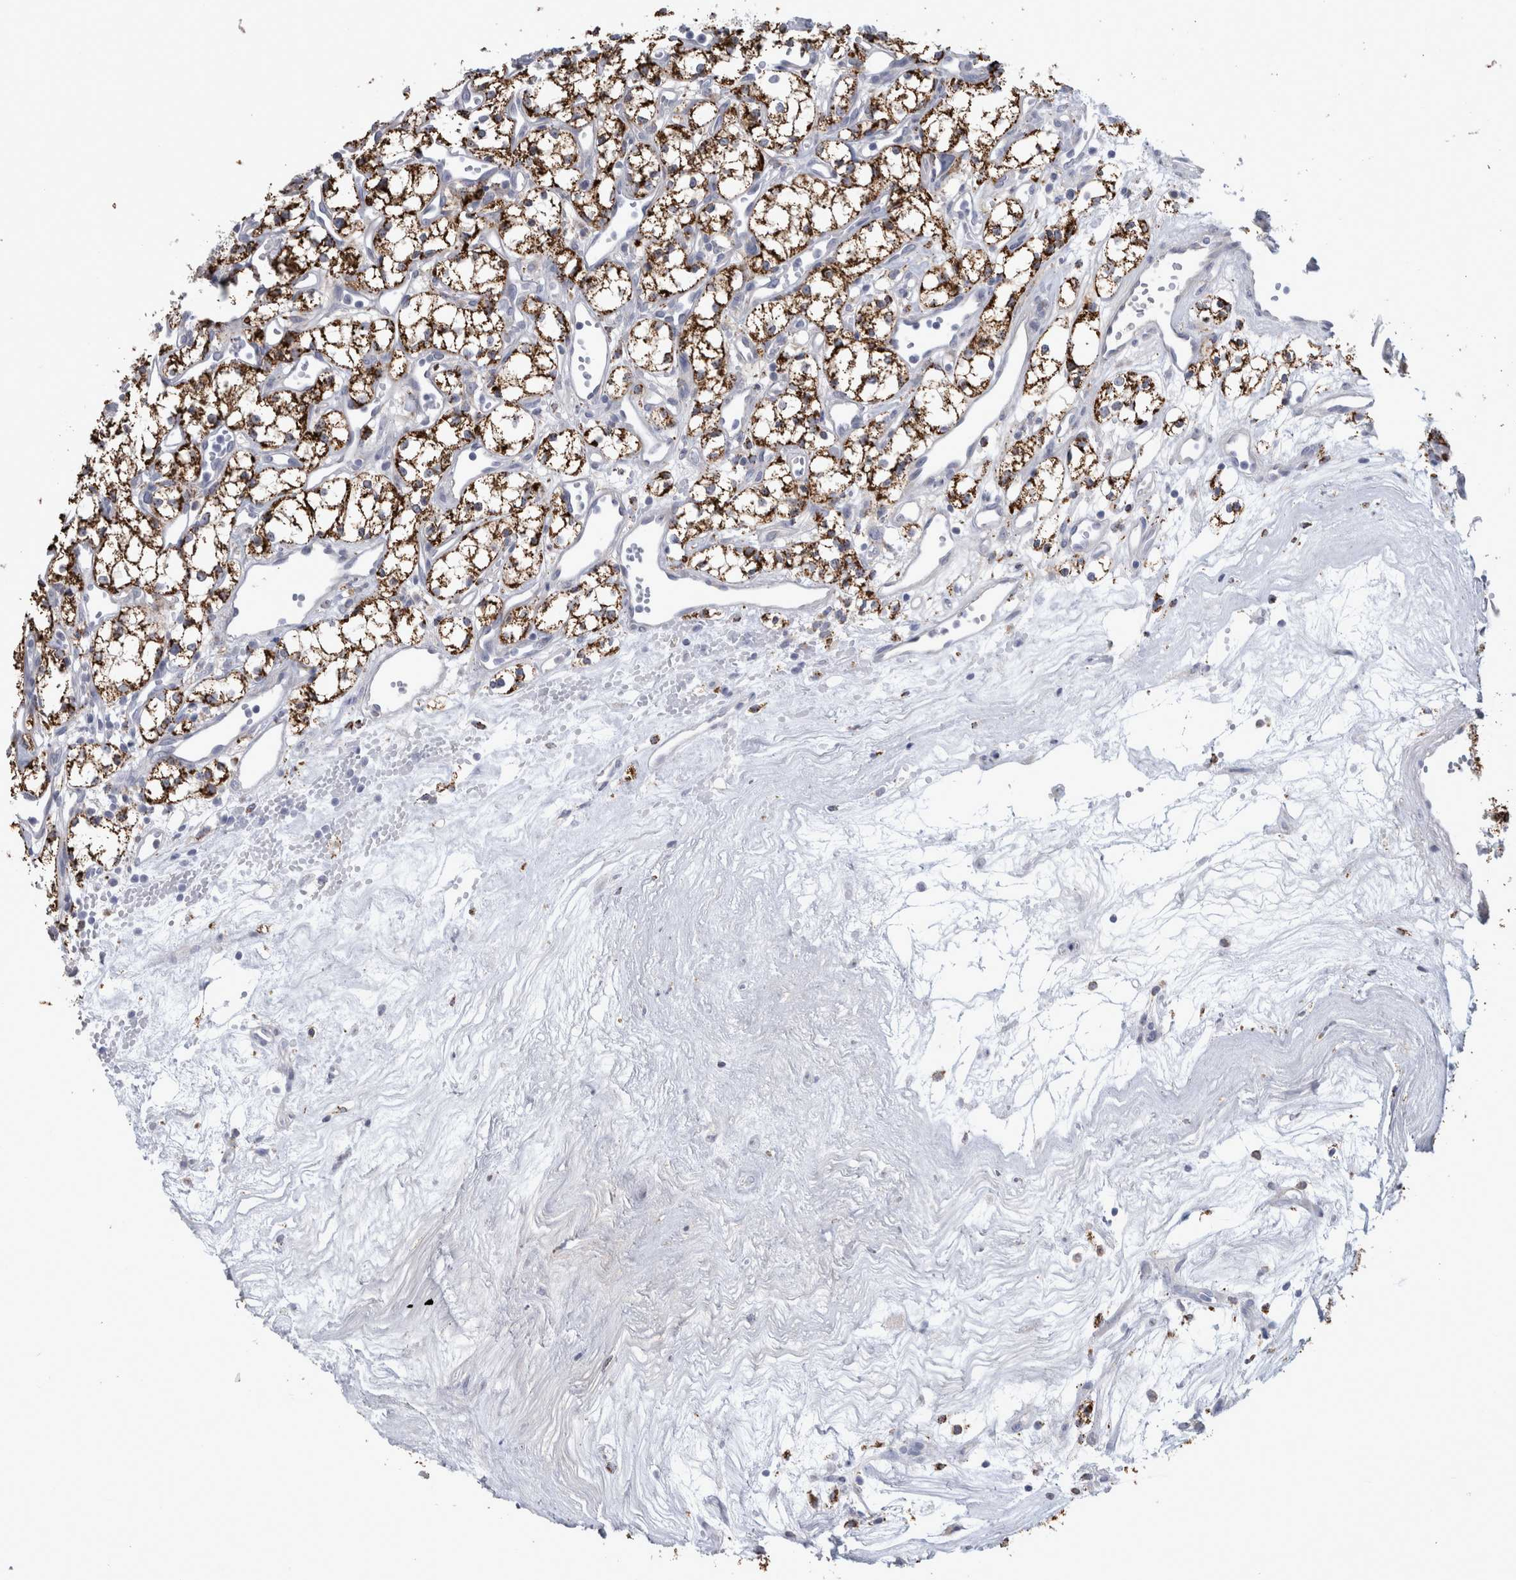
{"staining": {"intensity": "strong", "quantity": ">75%", "location": "cytoplasmic/membranous"}, "tissue": "renal cancer", "cell_type": "Tumor cells", "image_type": "cancer", "snomed": [{"axis": "morphology", "description": "Adenocarcinoma, NOS"}, {"axis": "topography", "description": "Kidney"}], "caption": "Immunohistochemistry micrograph of renal adenocarcinoma stained for a protein (brown), which exhibits high levels of strong cytoplasmic/membranous staining in about >75% of tumor cells.", "gene": "GATM", "patient": {"sex": "male", "age": 59}}